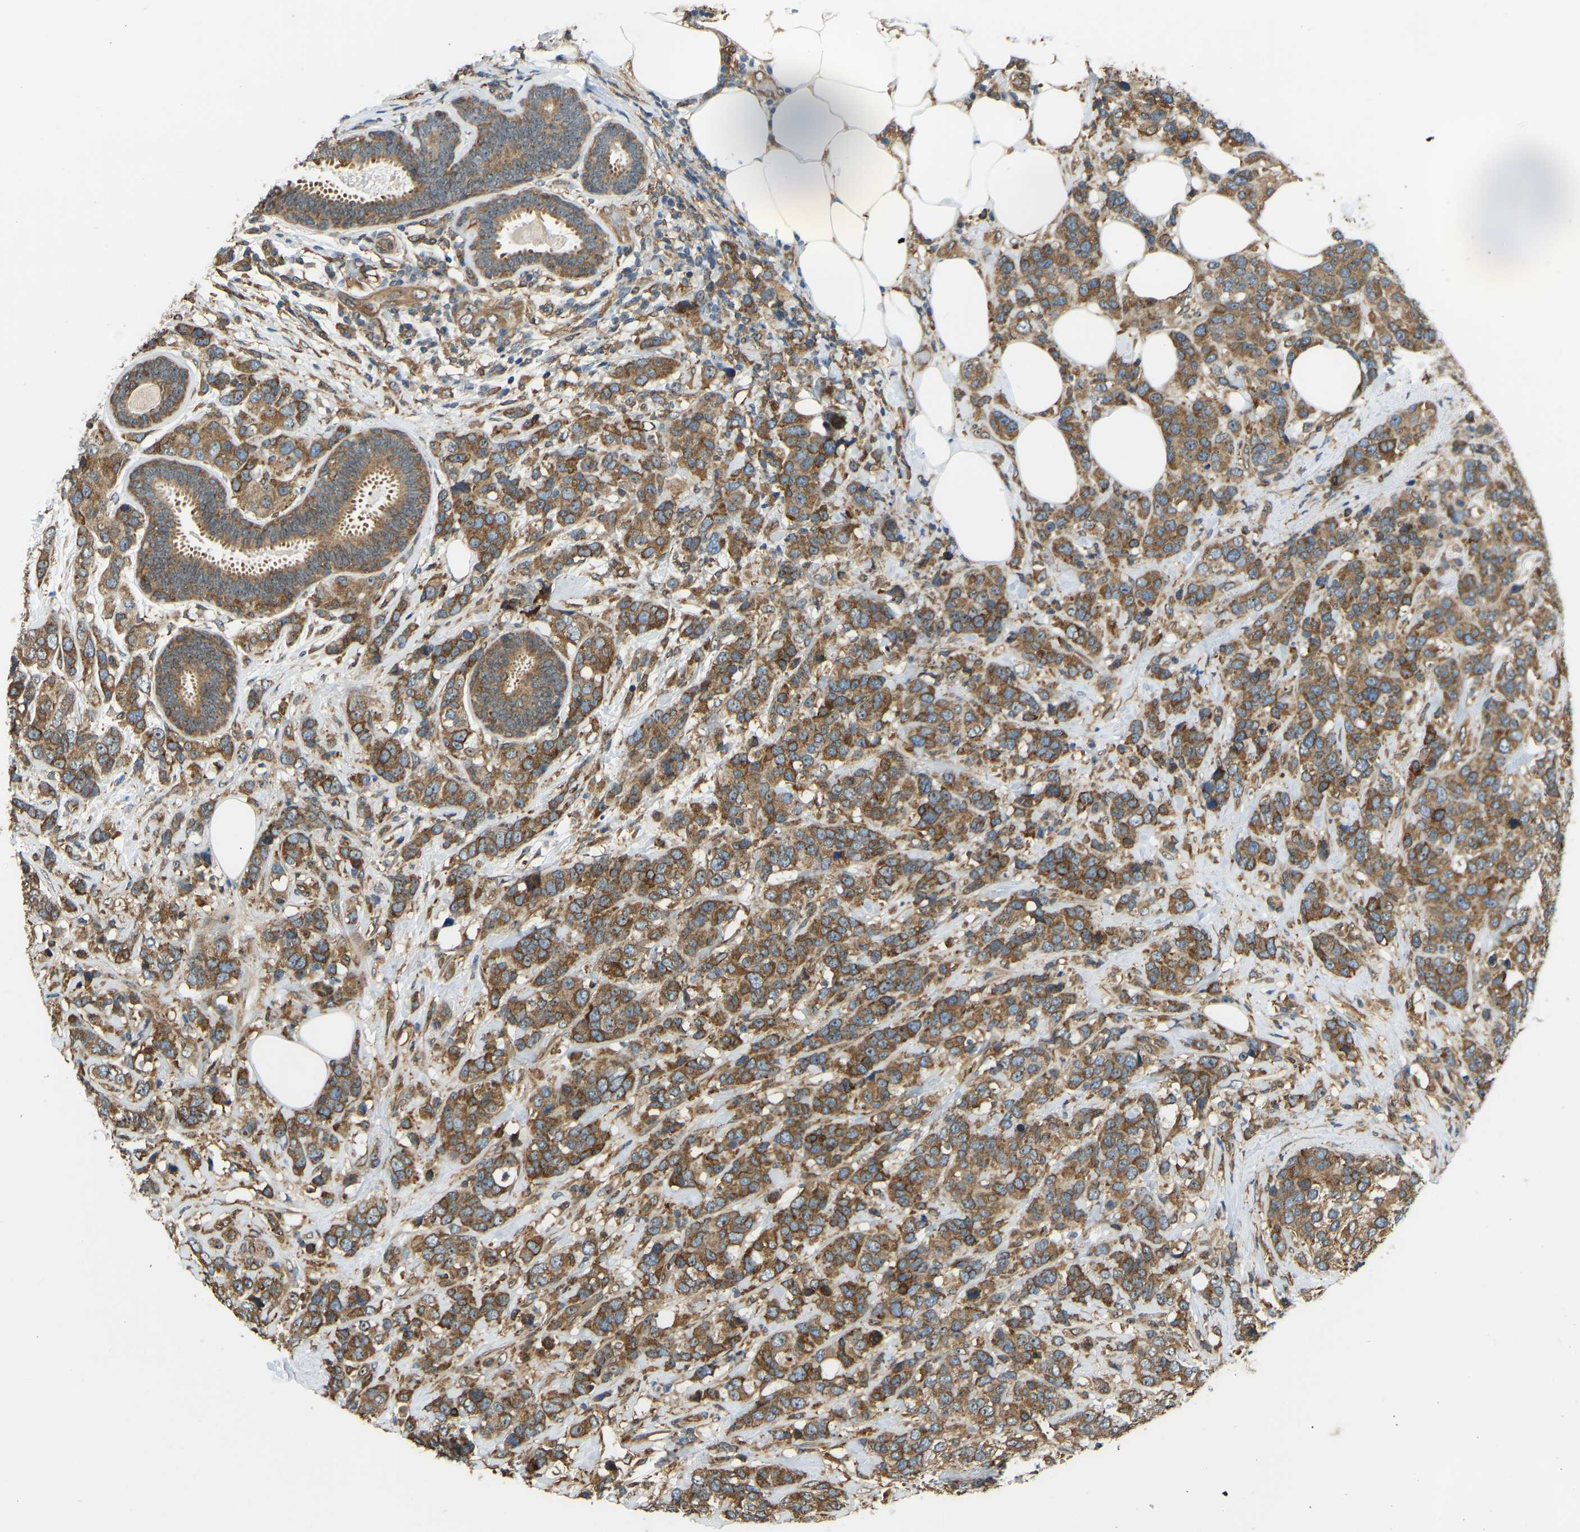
{"staining": {"intensity": "moderate", "quantity": ">75%", "location": "cytoplasmic/membranous"}, "tissue": "breast cancer", "cell_type": "Tumor cells", "image_type": "cancer", "snomed": [{"axis": "morphology", "description": "Lobular carcinoma"}, {"axis": "topography", "description": "Breast"}], "caption": "Breast lobular carcinoma stained with a protein marker exhibits moderate staining in tumor cells.", "gene": "OS9", "patient": {"sex": "female", "age": 59}}